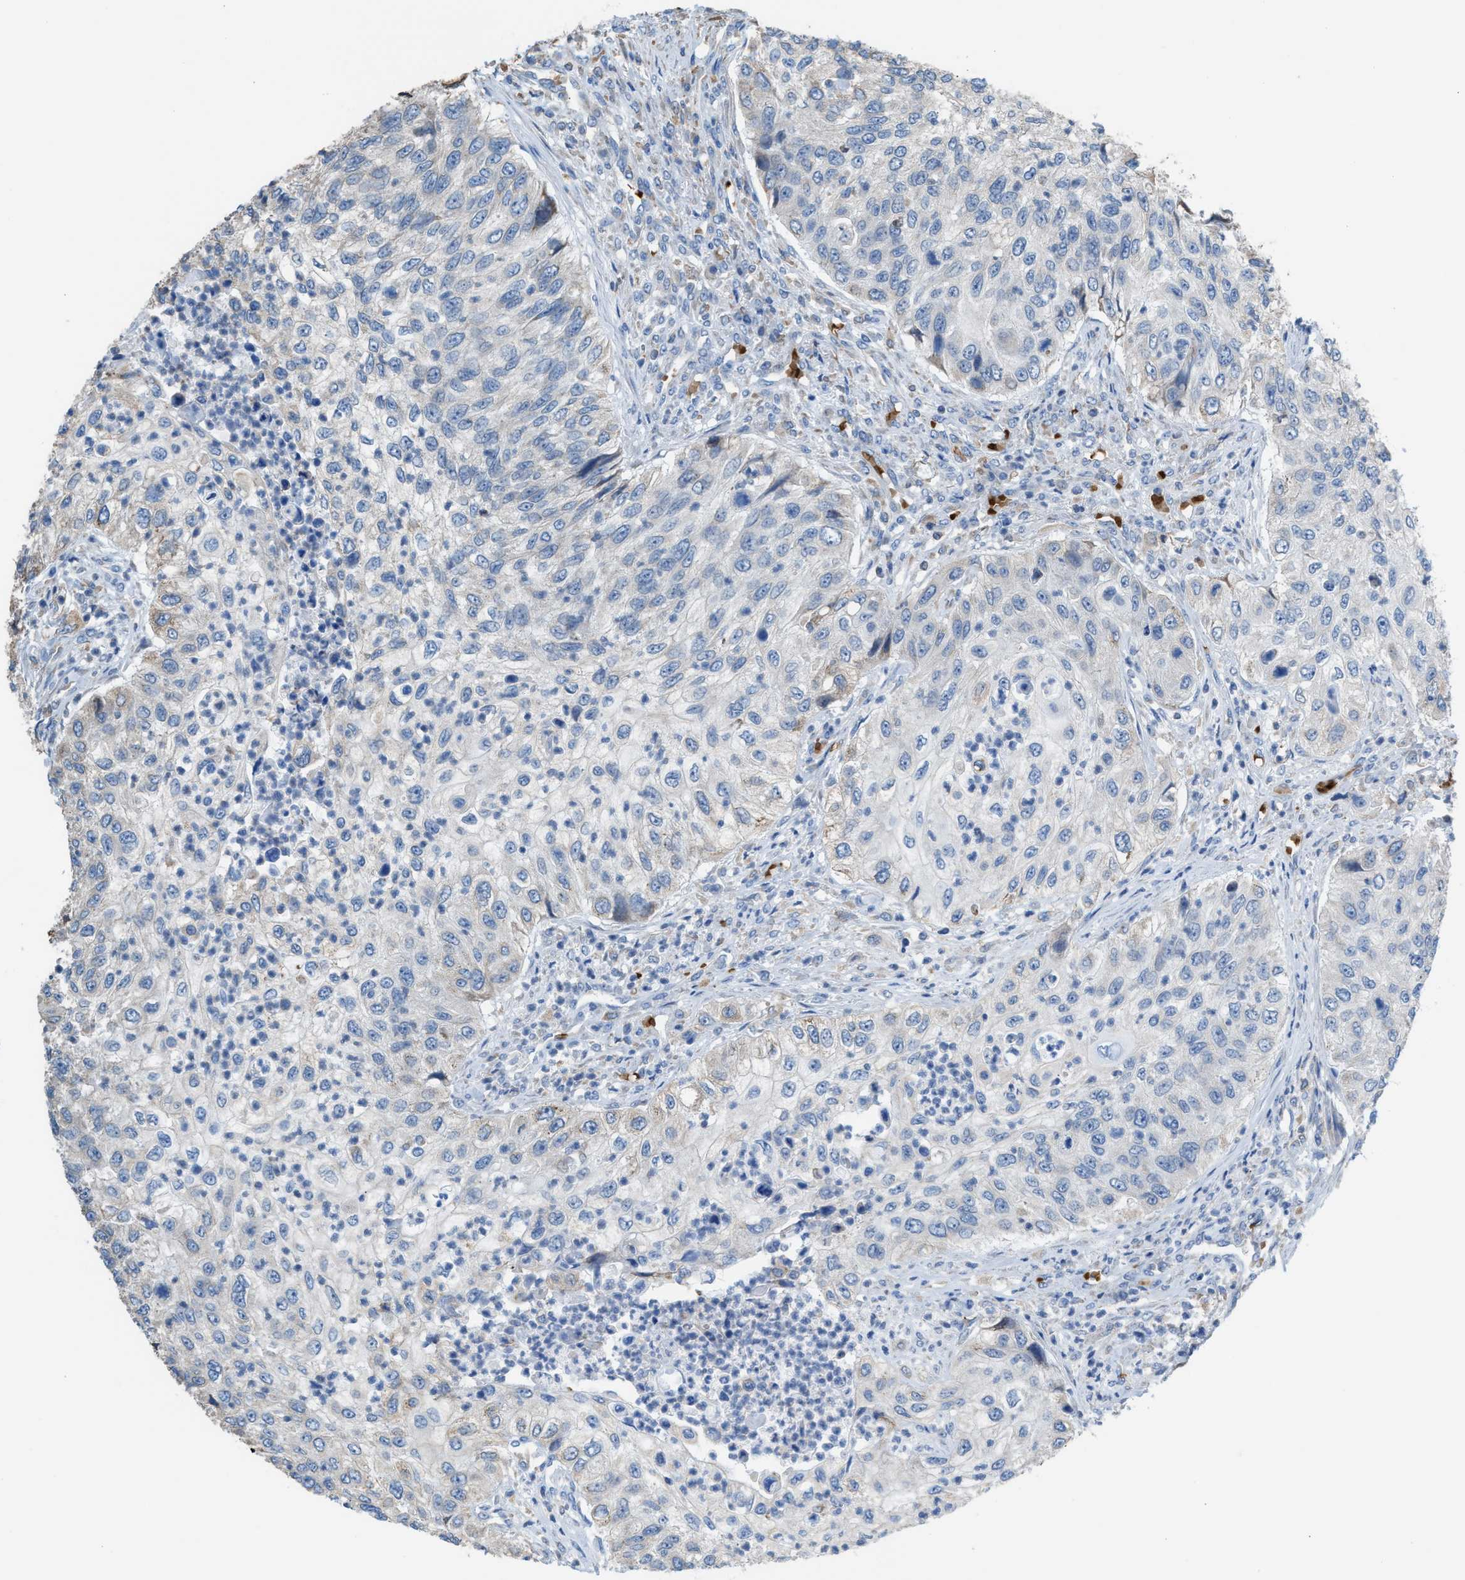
{"staining": {"intensity": "negative", "quantity": "none", "location": "none"}, "tissue": "urothelial cancer", "cell_type": "Tumor cells", "image_type": "cancer", "snomed": [{"axis": "morphology", "description": "Urothelial carcinoma, High grade"}, {"axis": "topography", "description": "Urinary bladder"}], "caption": "Immunohistochemistry (IHC) of human high-grade urothelial carcinoma demonstrates no expression in tumor cells.", "gene": "CA3", "patient": {"sex": "female", "age": 60}}